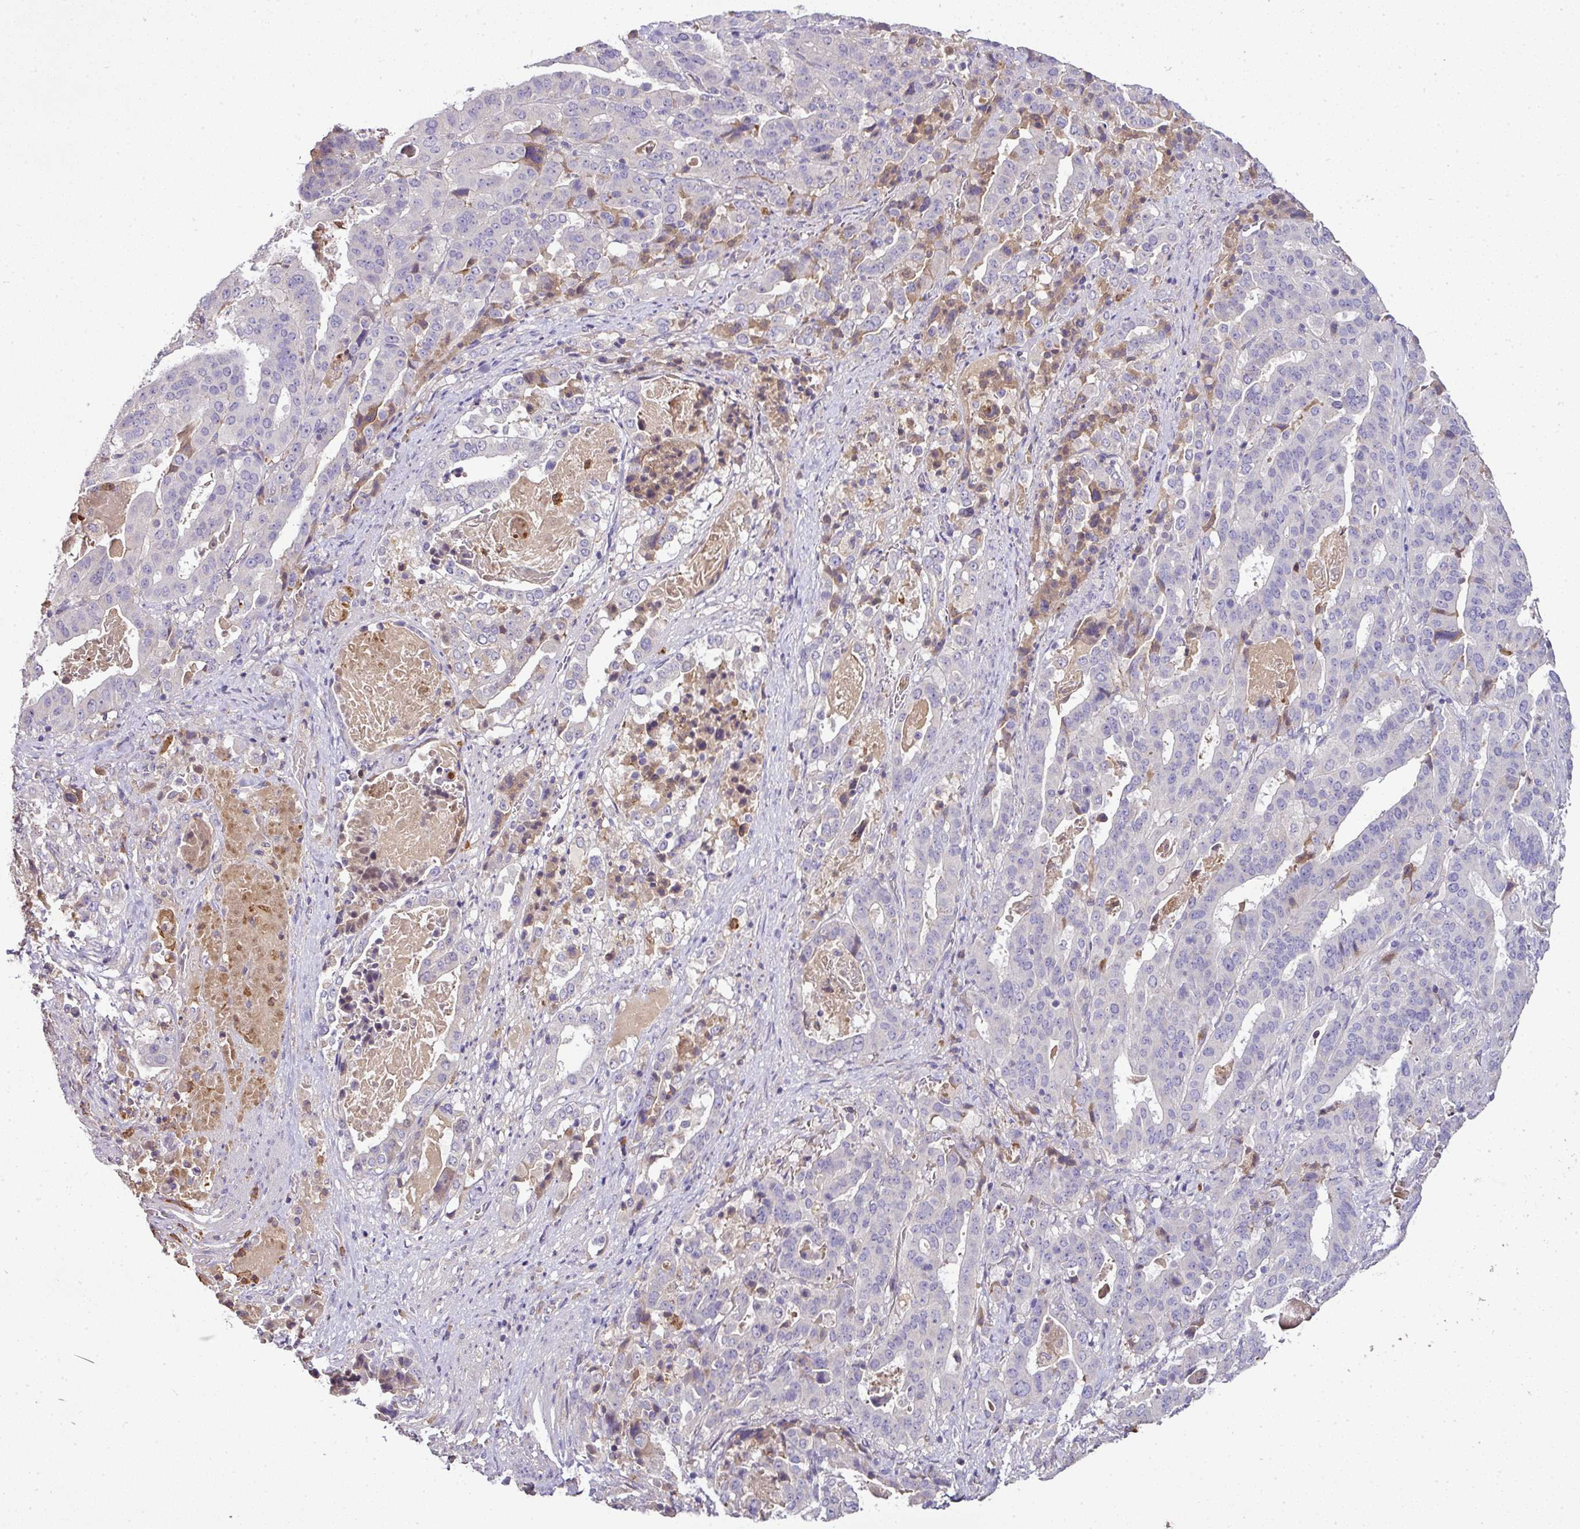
{"staining": {"intensity": "negative", "quantity": "none", "location": "none"}, "tissue": "stomach cancer", "cell_type": "Tumor cells", "image_type": "cancer", "snomed": [{"axis": "morphology", "description": "Adenocarcinoma, NOS"}, {"axis": "topography", "description": "Stomach"}], "caption": "A photomicrograph of stomach cancer stained for a protein displays no brown staining in tumor cells.", "gene": "CAB39L", "patient": {"sex": "male", "age": 48}}